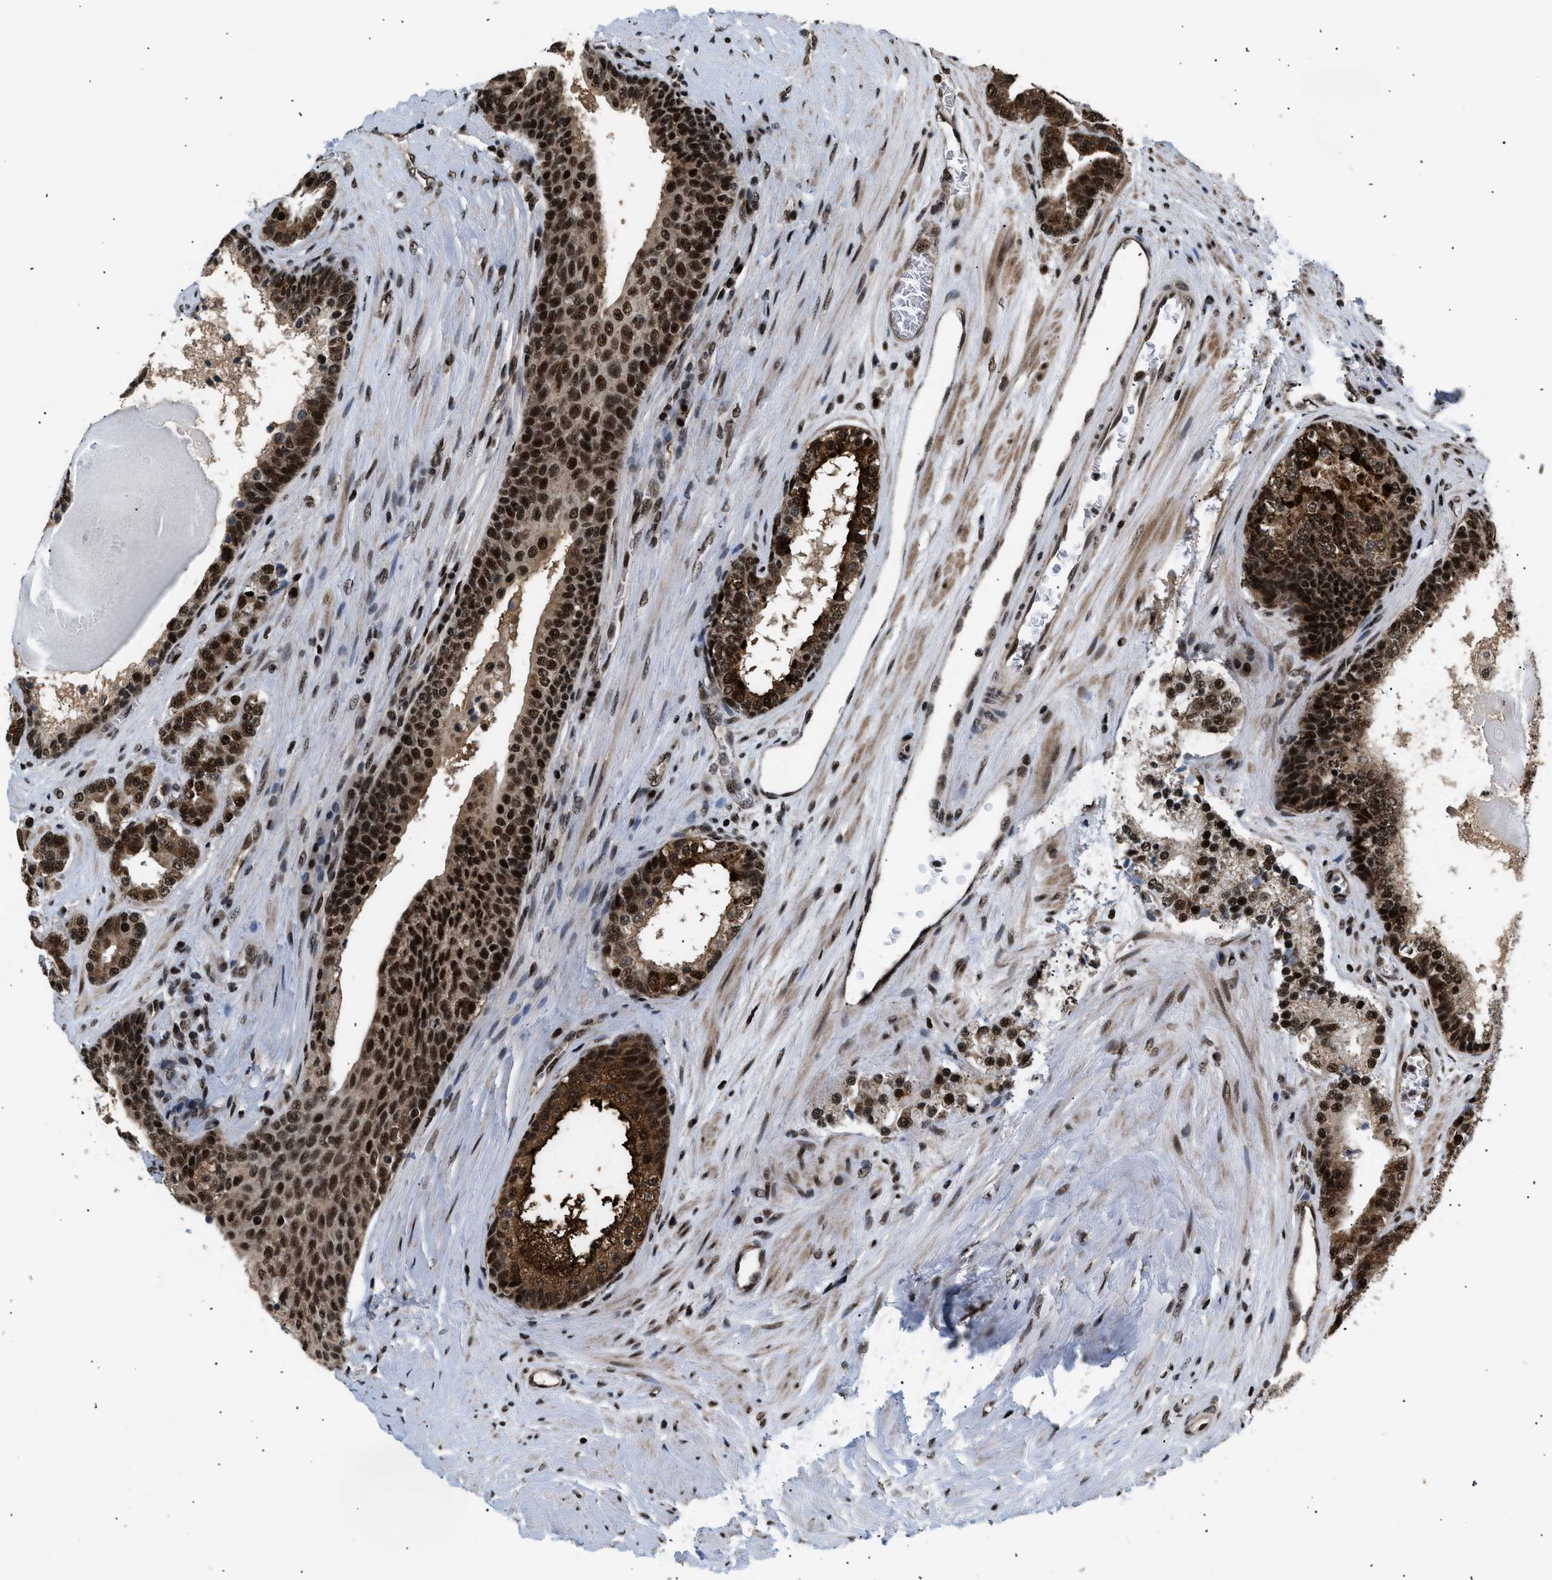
{"staining": {"intensity": "strong", "quantity": ">75%", "location": "cytoplasmic/membranous,nuclear"}, "tissue": "prostate cancer", "cell_type": "Tumor cells", "image_type": "cancer", "snomed": [{"axis": "morphology", "description": "Adenocarcinoma, High grade"}, {"axis": "topography", "description": "Prostate"}], "caption": "The image exhibits immunohistochemical staining of prostate adenocarcinoma (high-grade). There is strong cytoplasmic/membranous and nuclear staining is appreciated in about >75% of tumor cells.", "gene": "RBM5", "patient": {"sex": "male", "age": 60}}